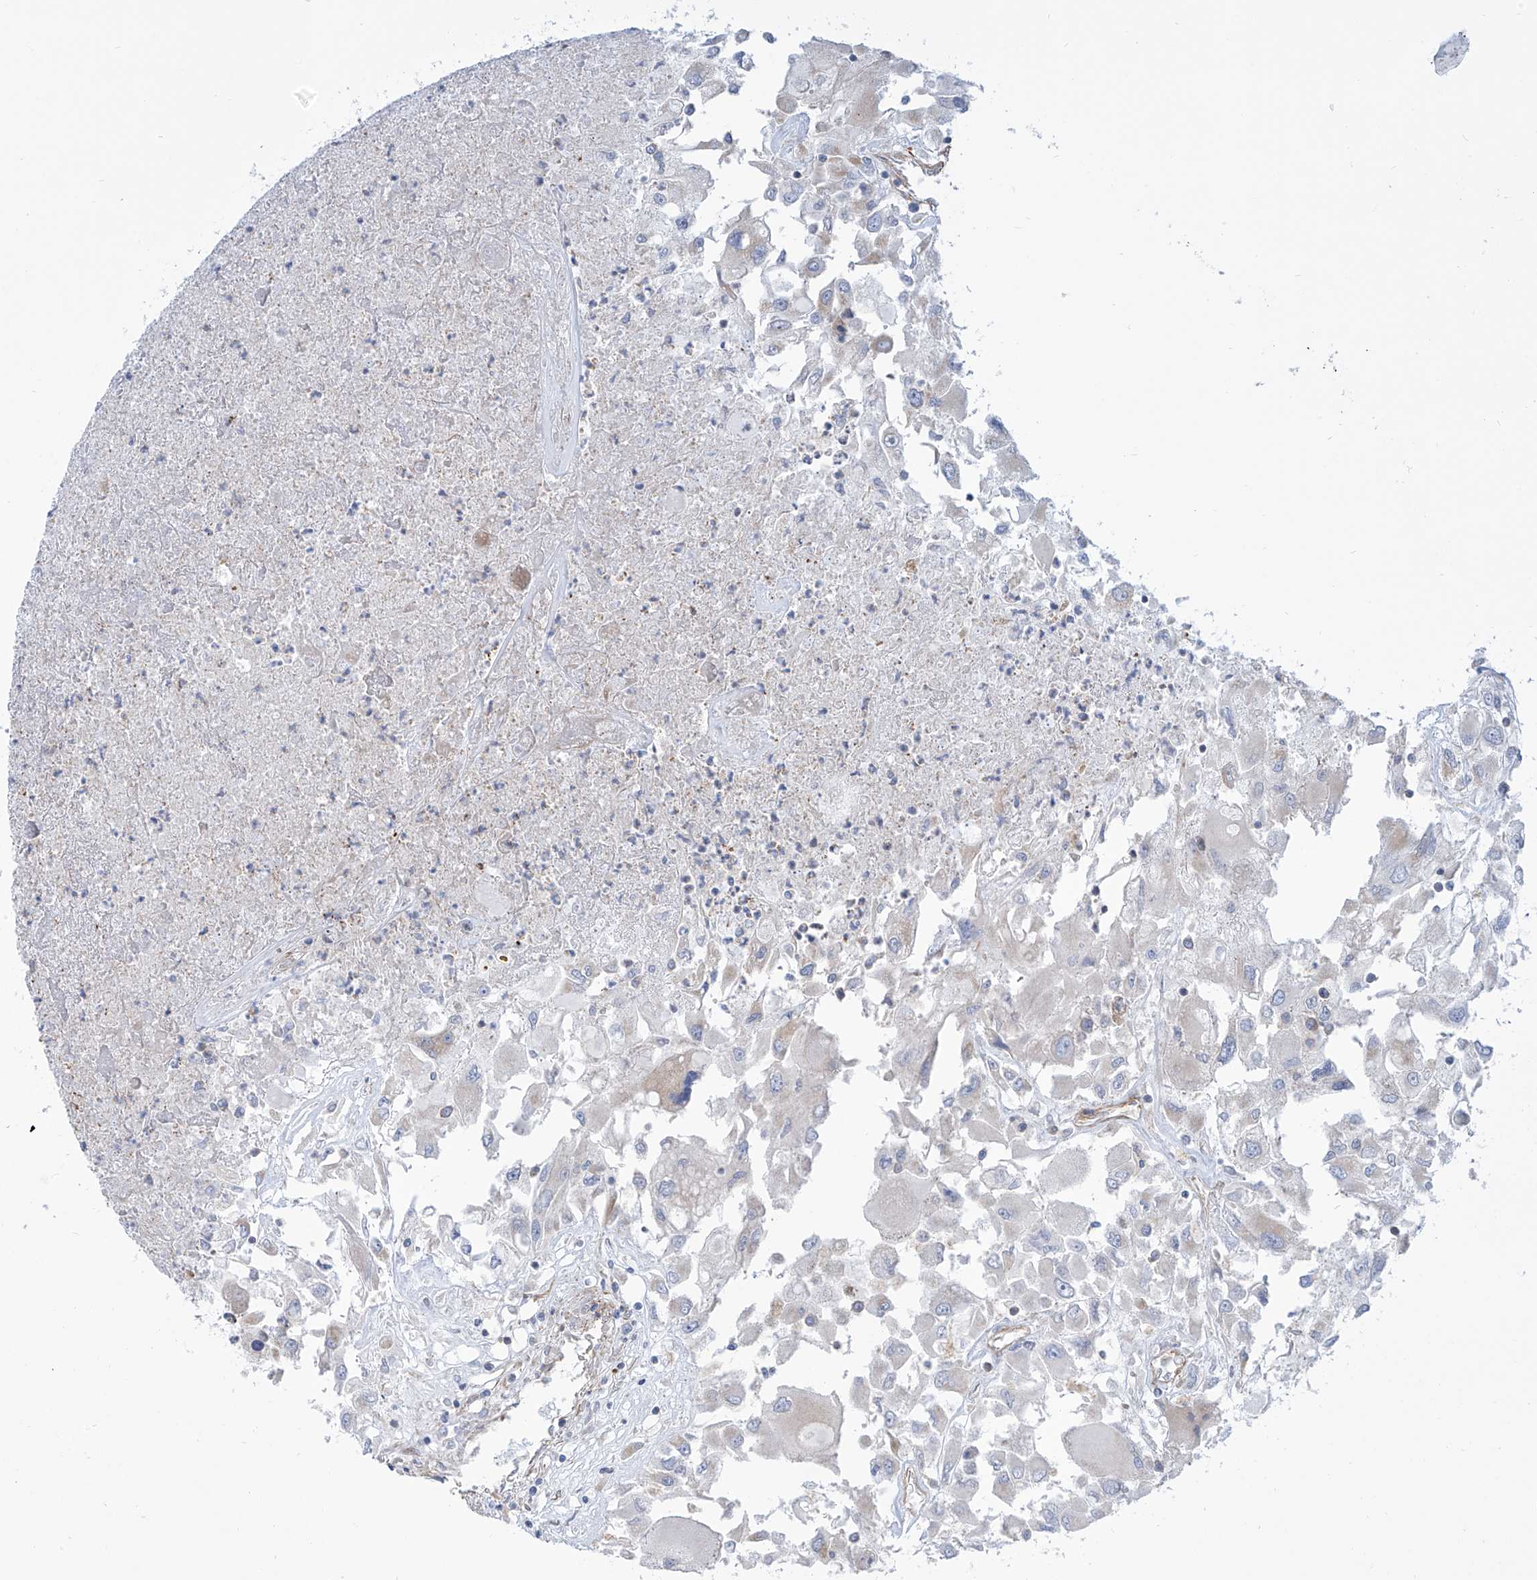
{"staining": {"intensity": "negative", "quantity": "none", "location": "none"}, "tissue": "renal cancer", "cell_type": "Tumor cells", "image_type": "cancer", "snomed": [{"axis": "morphology", "description": "Adenocarcinoma, NOS"}, {"axis": "topography", "description": "Kidney"}], "caption": "This is a photomicrograph of immunohistochemistry (IHC) staining of renal adenocarcinoma, which shows no positivity in tumor cells.", "gene": "TMEM209", "patient": {"sex": "female", "age": 52}}